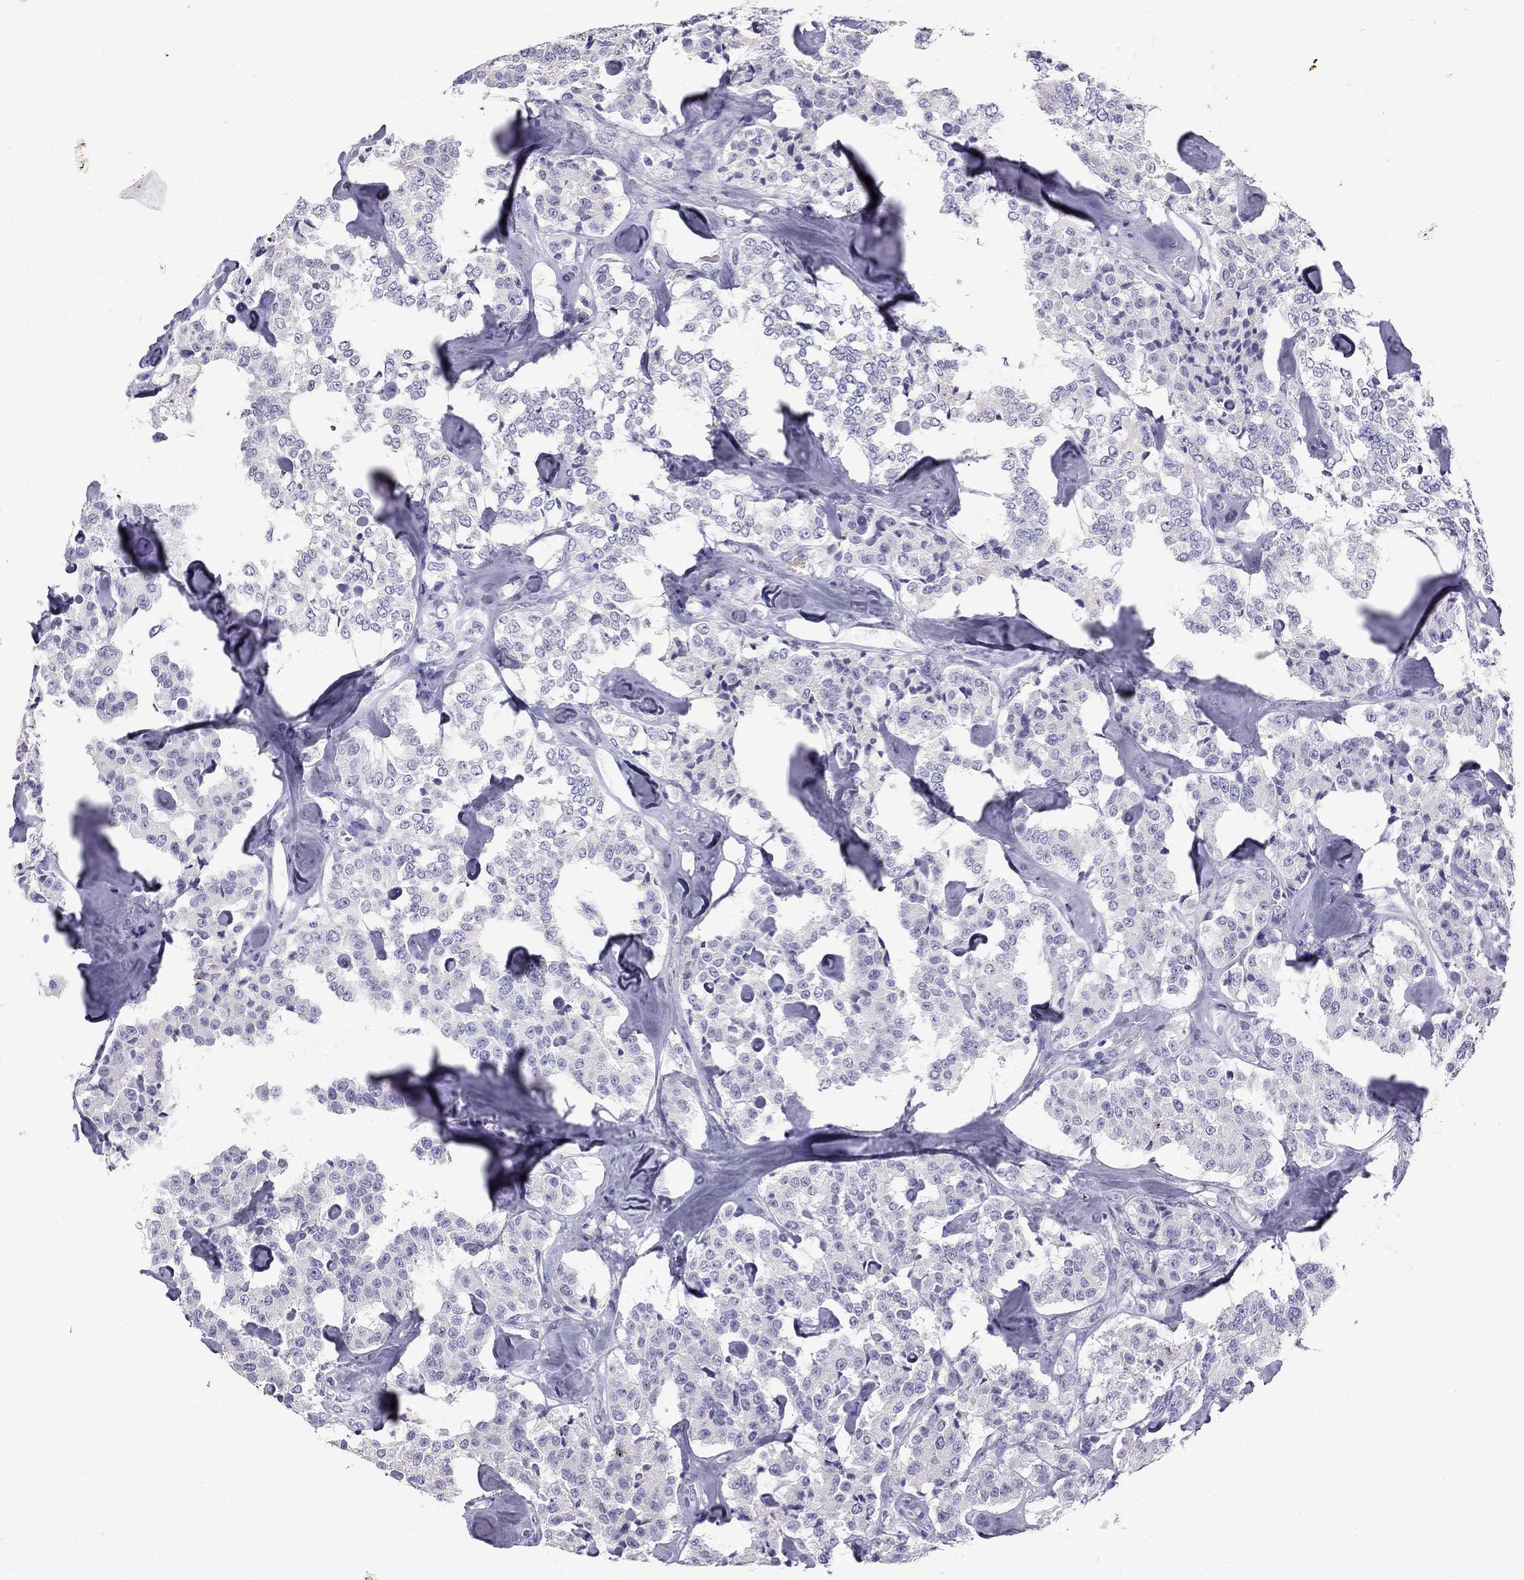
{"staining": {"intensity": "negative", "quantity": "none", "location": "none"}, "tissue": "carcinoid", "cell_type": "Tumor cells", "image_type": "cancer", "snomed": [{"axis": "morphology", "description": "Carcinoid, malignant, NOS"}, {"axis": "topography", "description": "Pancreas"}], "caption": "Human carcinoid stained for a protein using immunohistochemistry (IHC) displays no positivity in tumor cells.", "gene": "NPTX1", "patient": {"sex": "male", "age": 41}}